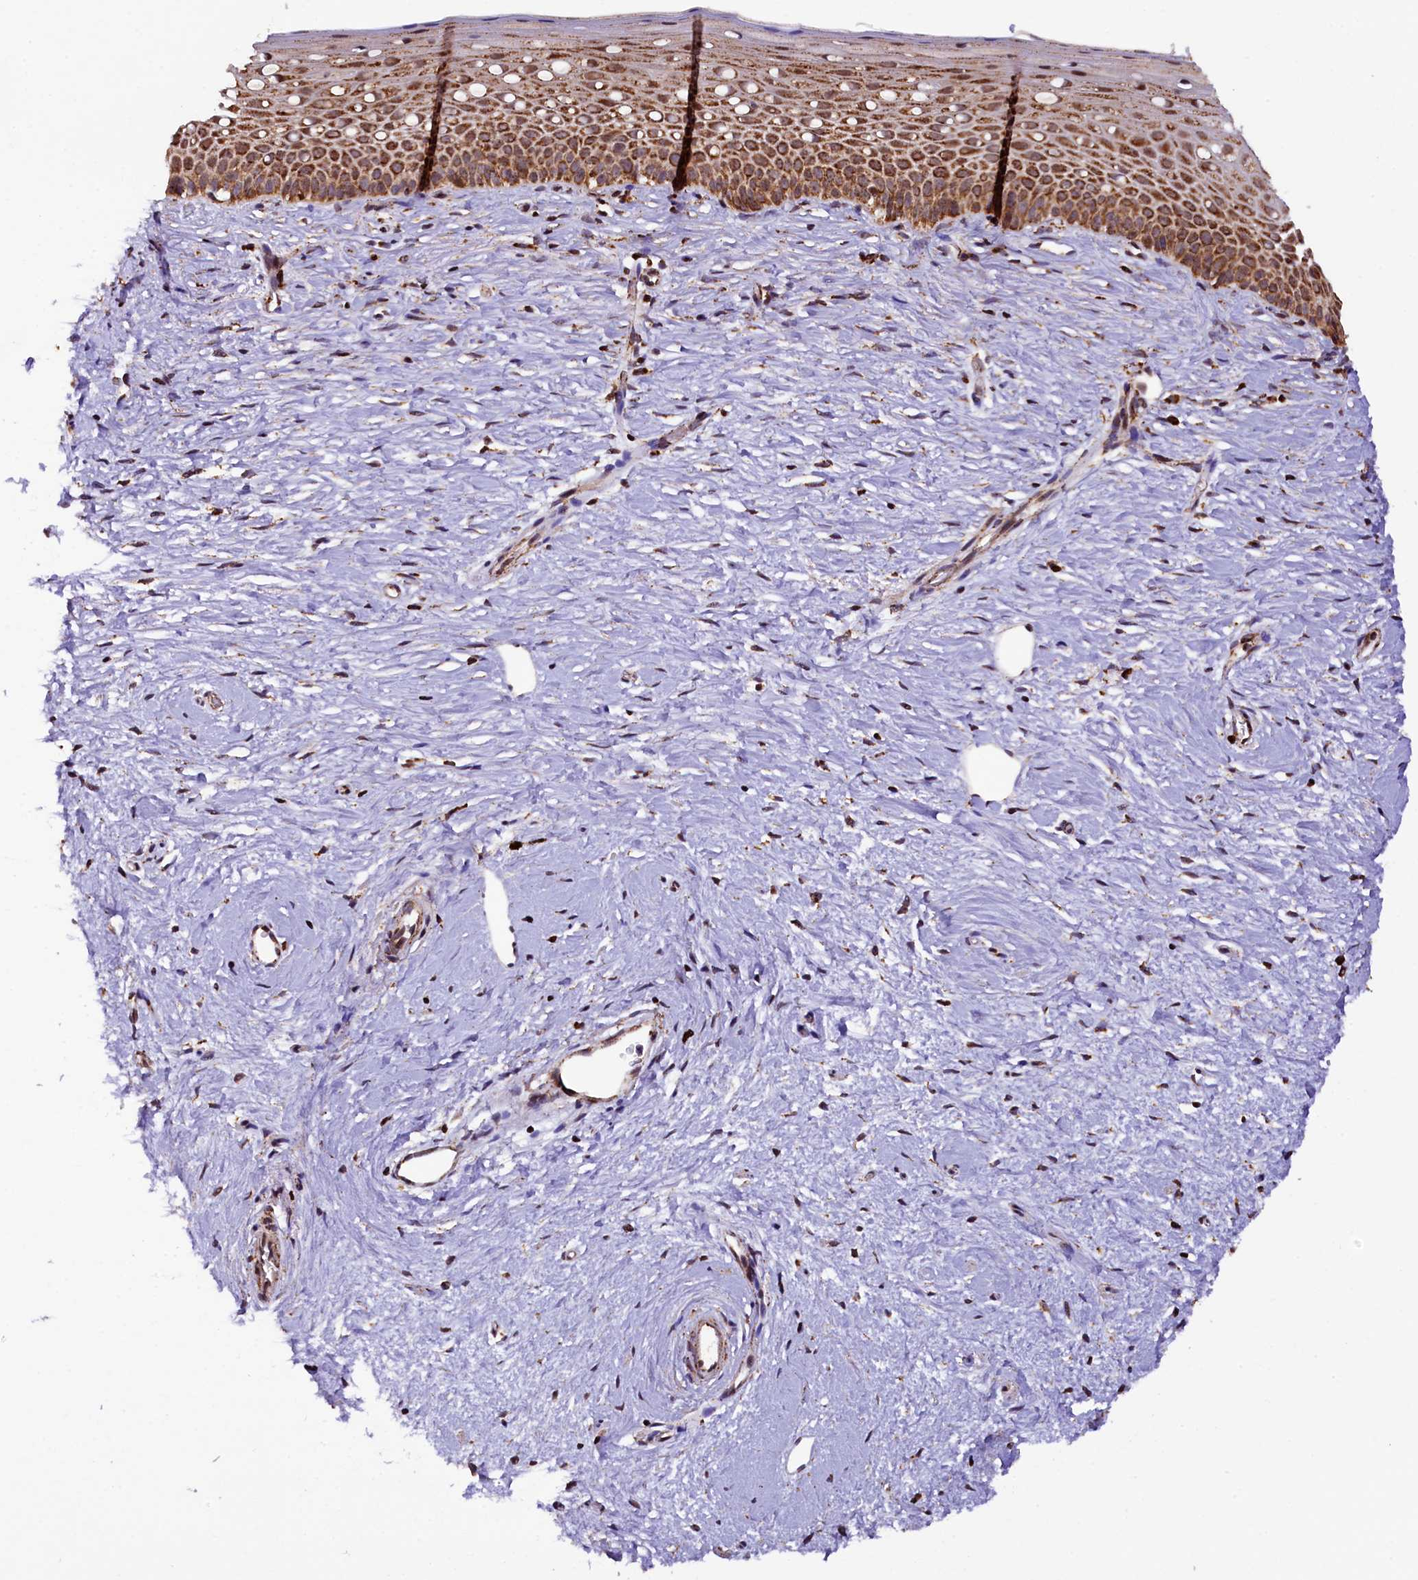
{"staining": {"intensity": "strong", "quantity": ">75%", "location": "cytoplasmic/membranous"}, "tissue": "cervix", "cell_type": "Glandular cells", "image_type": "normal", "snomed": [{"axis": "morphology", "description": "Normal tissue, NOS"}, {"axis": "topography", "description": "Cervix"}], "caption": "The micrograph shows a brown stain indicating the presence of a protein in the cytoplasmic/membranous of glandular cells in cervix. (DAB (3,3'-diaminobenzidine) IHC, brown staining for protein, blue staining for nuclei).", "gene": "KLC2", "patient": {"sex": "female", "age": 57}}